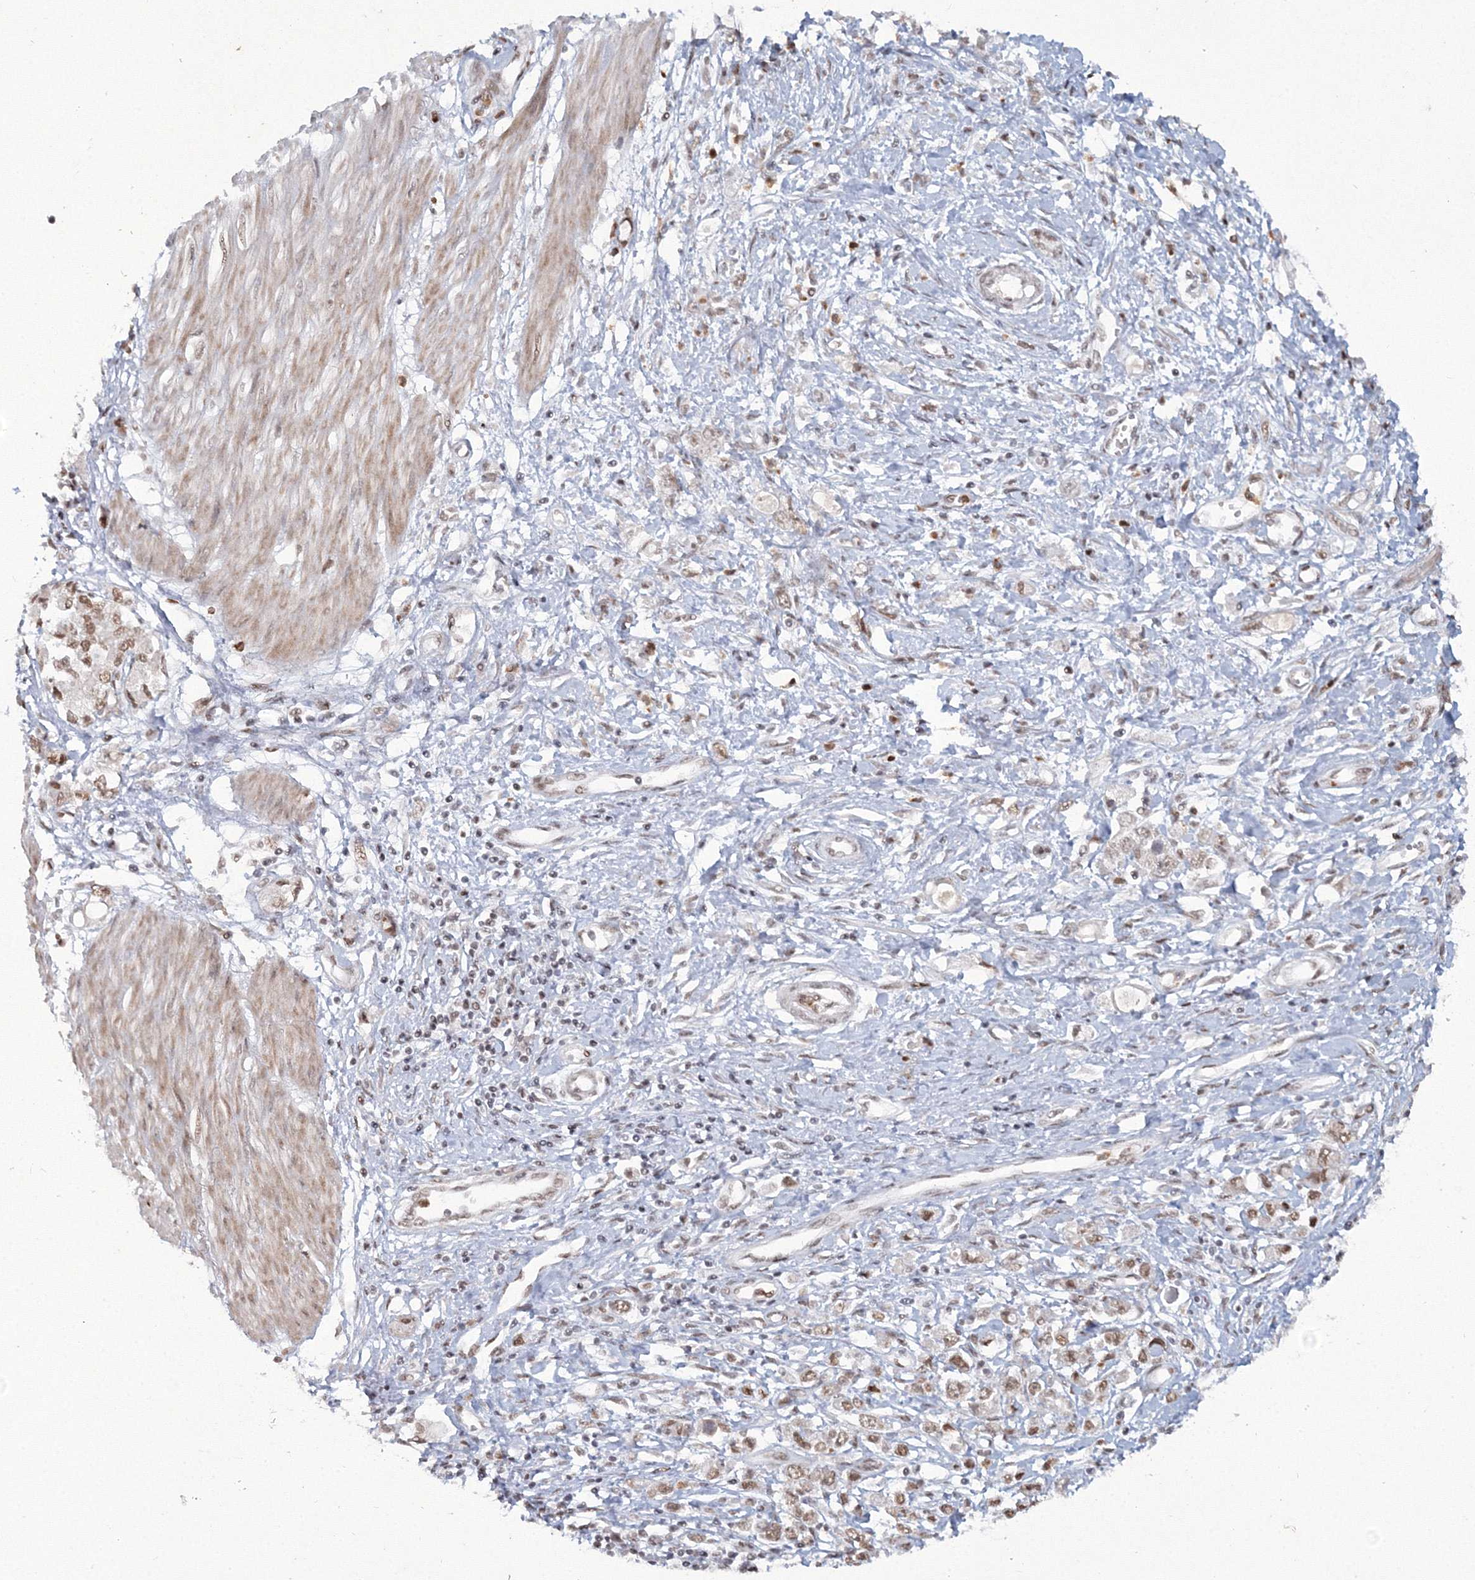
{"staining": {"intensity": "moderate", "quantity": ">75%", "location": "nuclear"}, "tissue": "stomach cancer", "cell_type": "Tumor cells", "image_type": "cancer", "snomed": [{"axis": "morphology", "description": "Adenocarcinoma, NOS"}, {"axis": "topography", "description": "Stomach"}], "caption": "A brown stain labels moderate nuclear expression of a protein in stomach cancer tumor cells.", "gene": "C3orf33", "patient": {"sex": "female", "age": 76}}